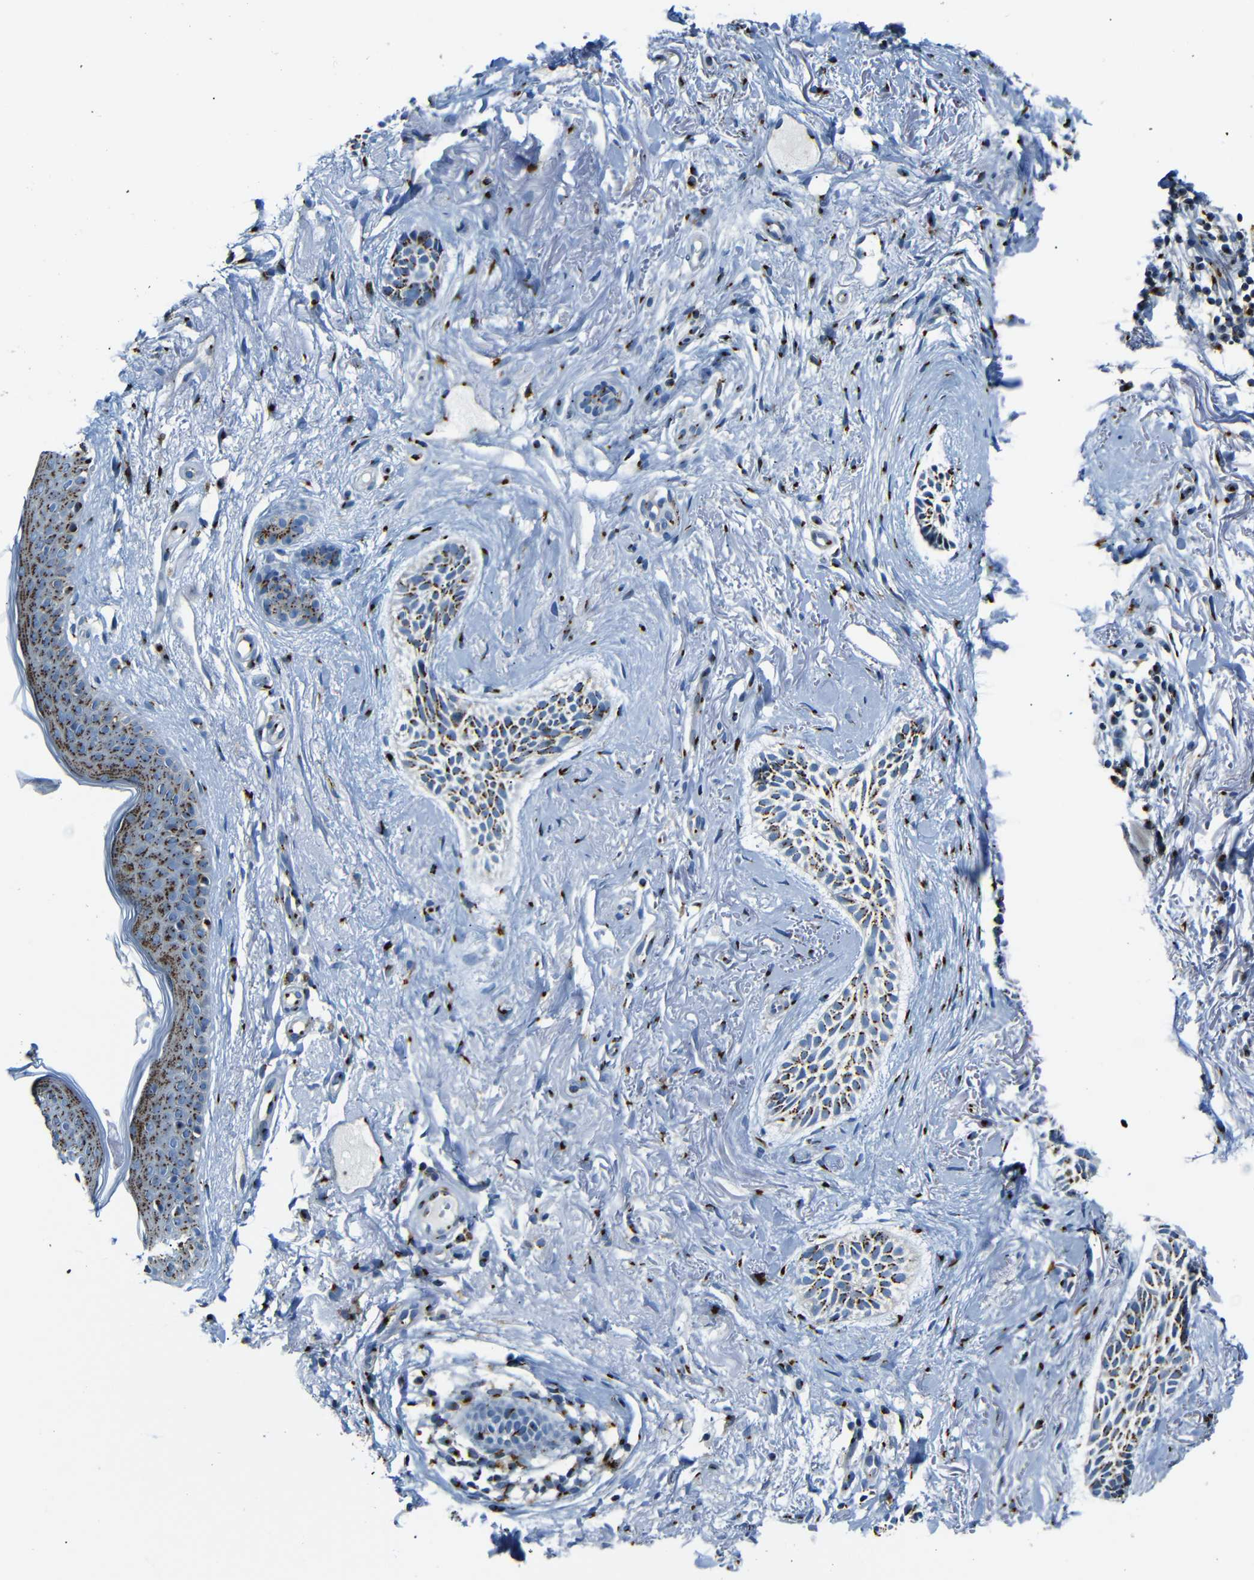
{"staining": {"intensity": "strong", "quantity": ">75%", "location": "cytoplasmic/membranous"}, "tissue": "skin cancer", "cell_type": "Tumor cells", "image_type": "cancer", "snomed": [{"axis": "morphology", "description": "Normal tissue, NOS"}, {"axis": "morphology", "description": "Basal cell carcinoma"}, {"axis": "topography", "description": "Skin"}], "caption": "Strong cytoplasmic/membranous staining is identified in approximately >75% of tumor cells in skin cancer (basal cell carcinoma).", "gene": "TGOLN2", "patient": {"sex": "female", "age": 84}}